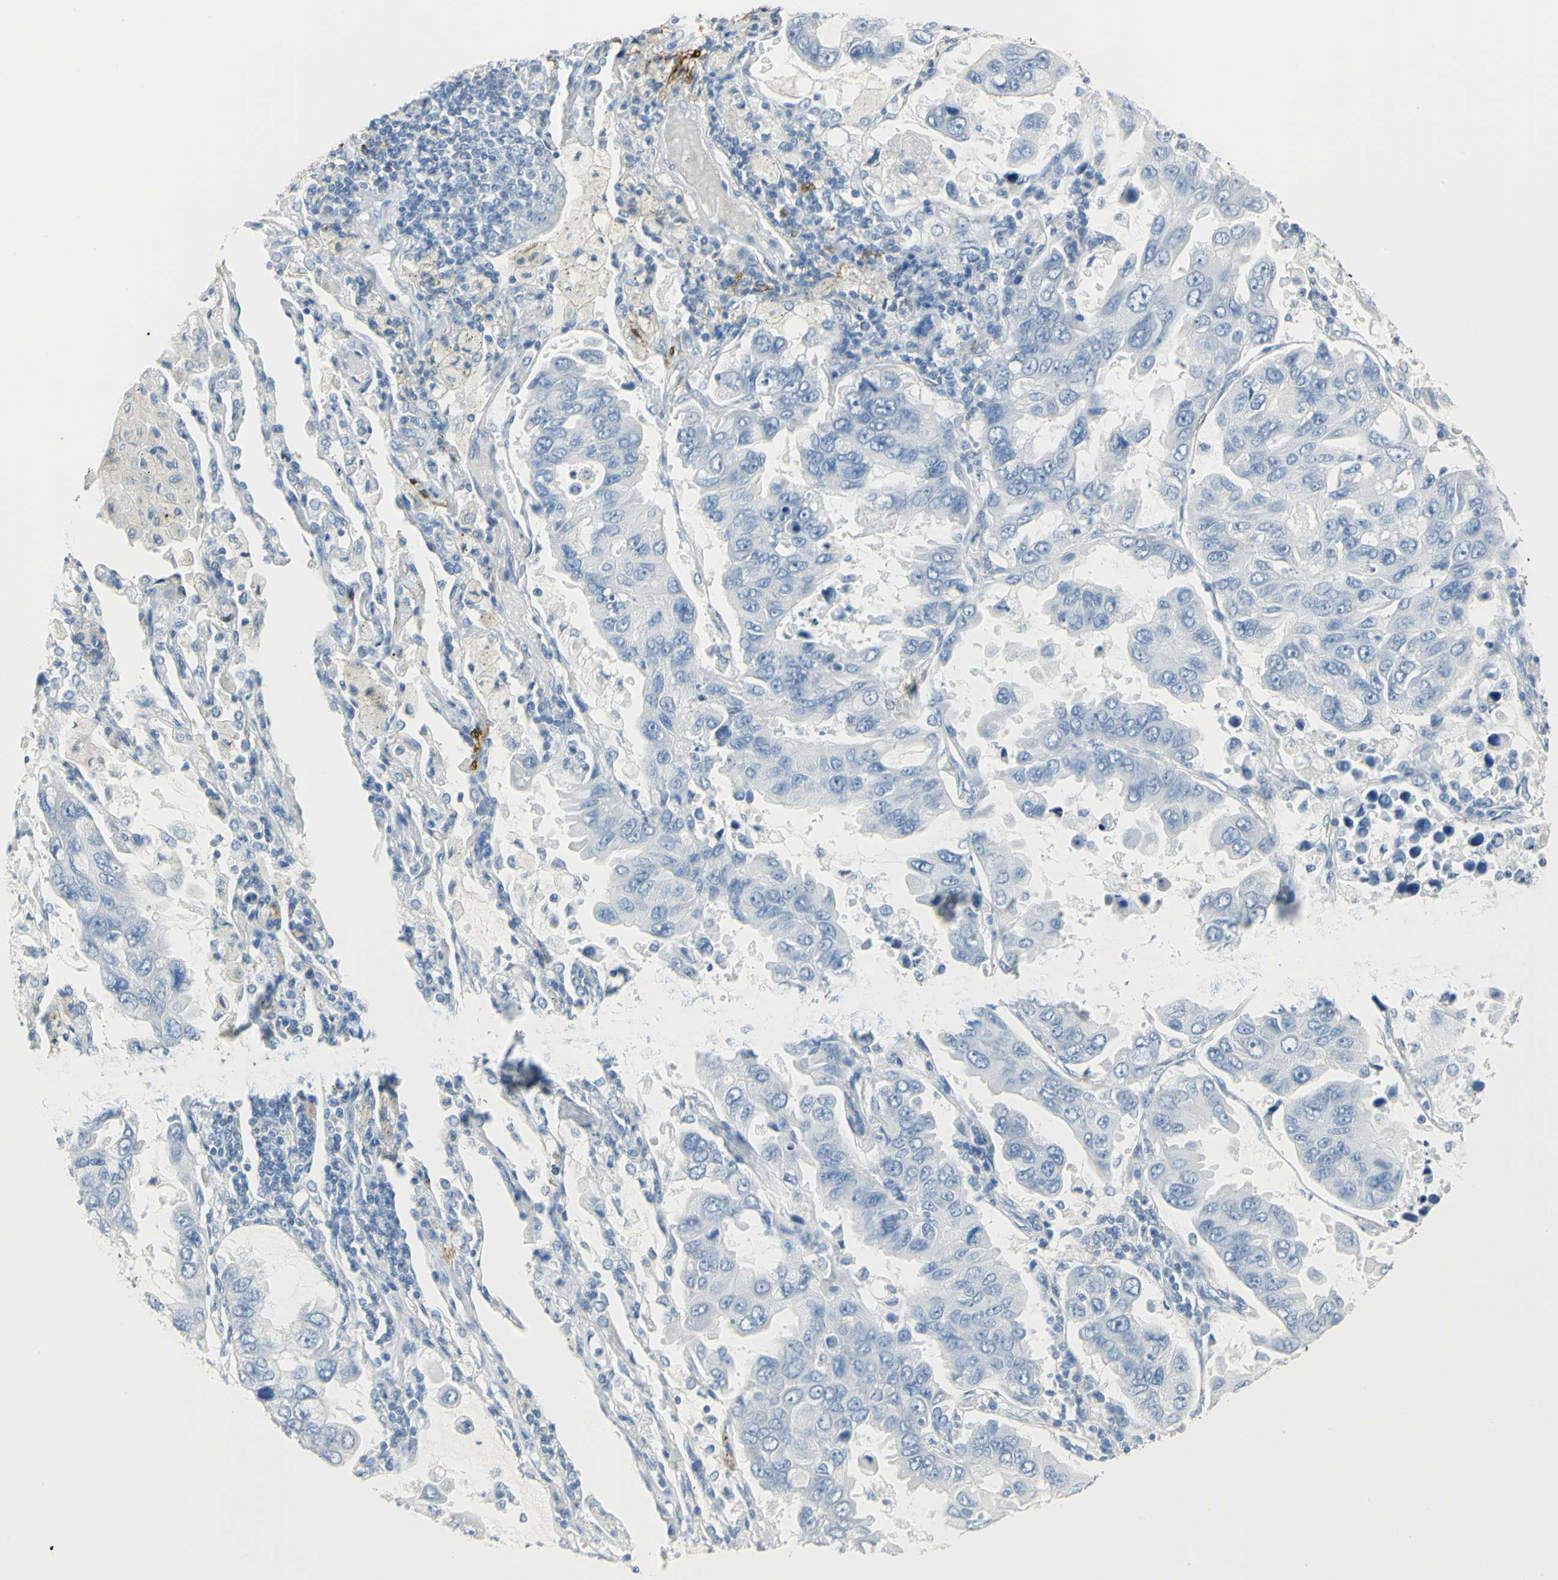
{"staining": {"intensity": "negative", "quantity": "none", "location": "none"}, "tissue": "lung cancer", "cell_type": "Tumor cells", "image_type": "cancer", "snomed": [{"axis": "morphology", "description": "Adenocarcinoma, NOS"}, {"axis": "topography", "description": "Lung"}], "caption": "DAB immunohistochemical staining of human adenocarcinoma (lung) exhibits no significant expression in tumor cells. (DAB (3,3'-diaminobenzidine) immunohistochemistry (IHC), high magnification).", "gene": "CA3", "patient": {"sex": "male", "age": 64}}